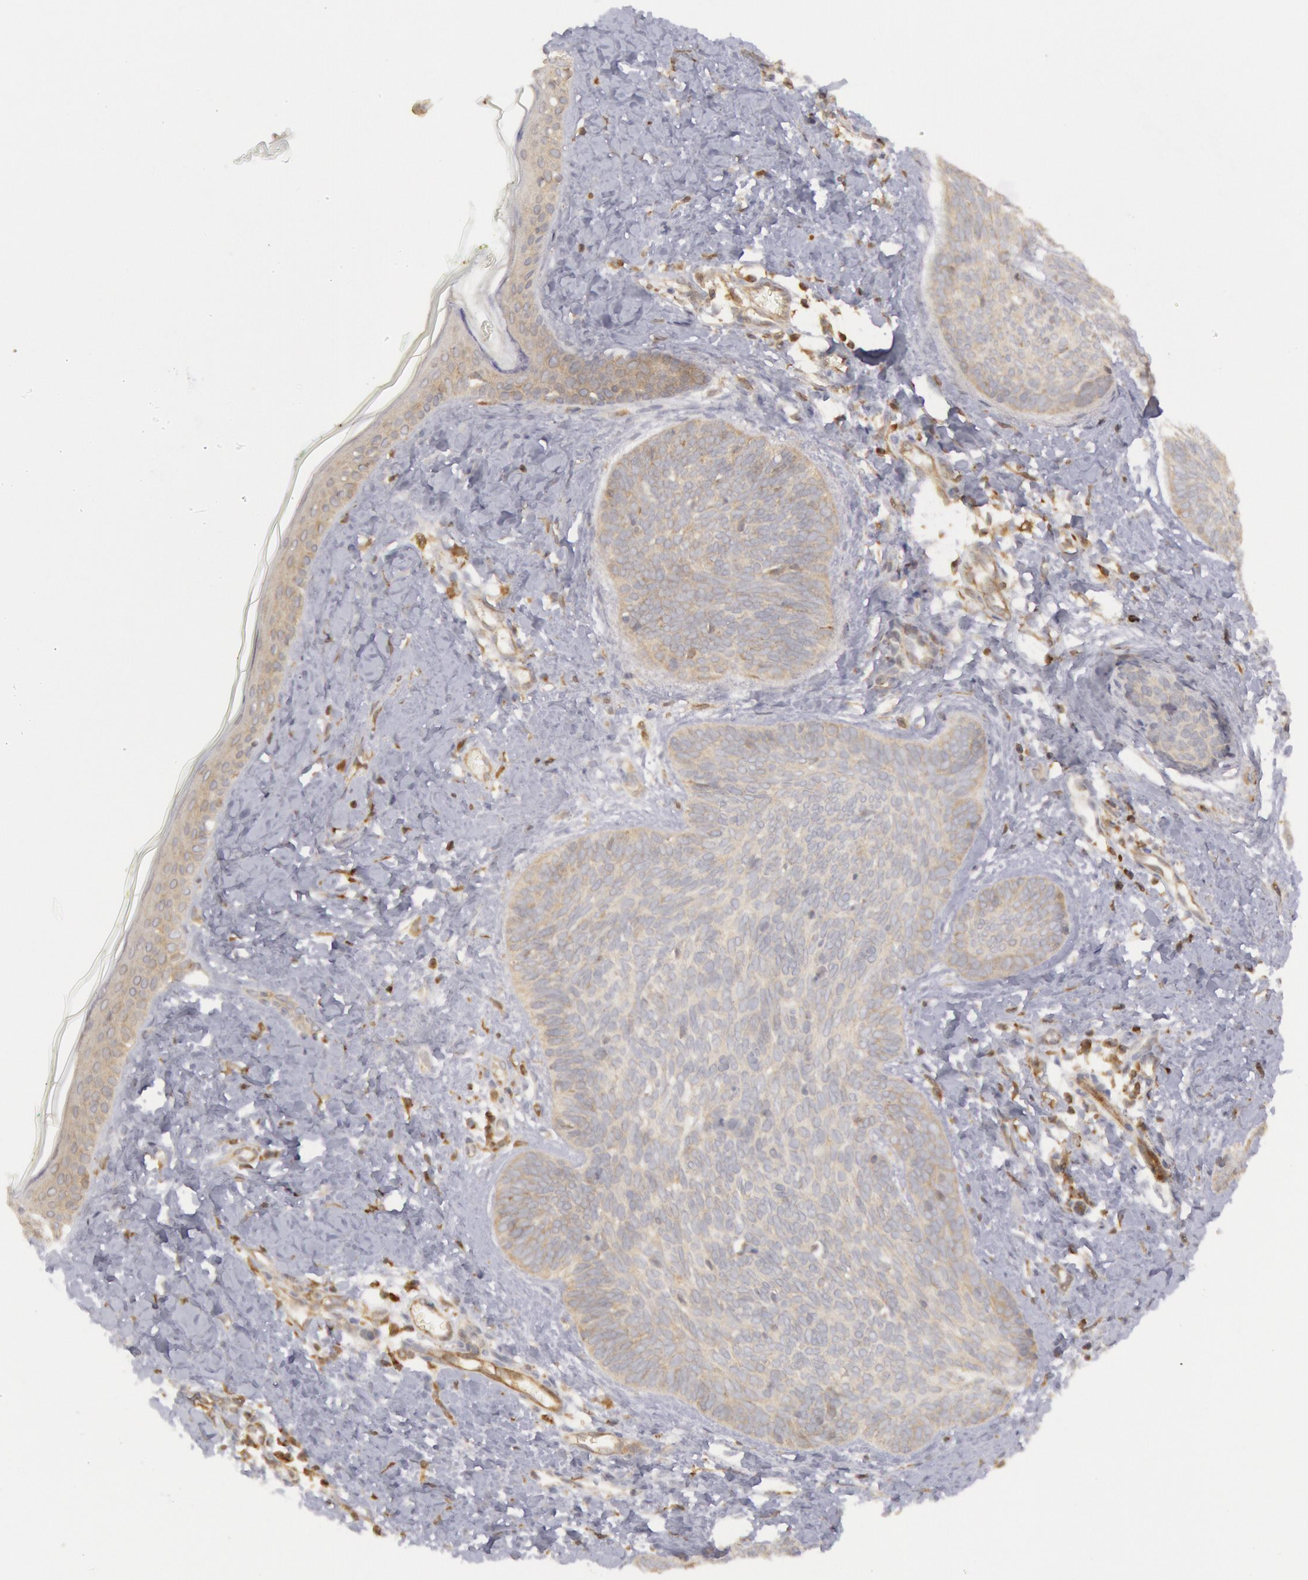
{"staining": {"intensity": "weak", "quantity": ">75%", "location": "cytoplasmic/membranous"}, "tissue": "skin cancer", "cell_type": "Tumor cells", "image_type": "cancer", "snomed": [{"axis": "morphology", "description": "Basal cell carcinoma"}, {"axis": "topography", "description": "Skin"}], "caption": "Immunohistochemistry (IHC) (DAB) staining of human basal cell carcinoma (skin) reveals weak cytoplasmic/membranous protein positivity in about >75% of tumor cells.", "gene": "IKBKB", "patient": {"sex": "female", "age": 81}}